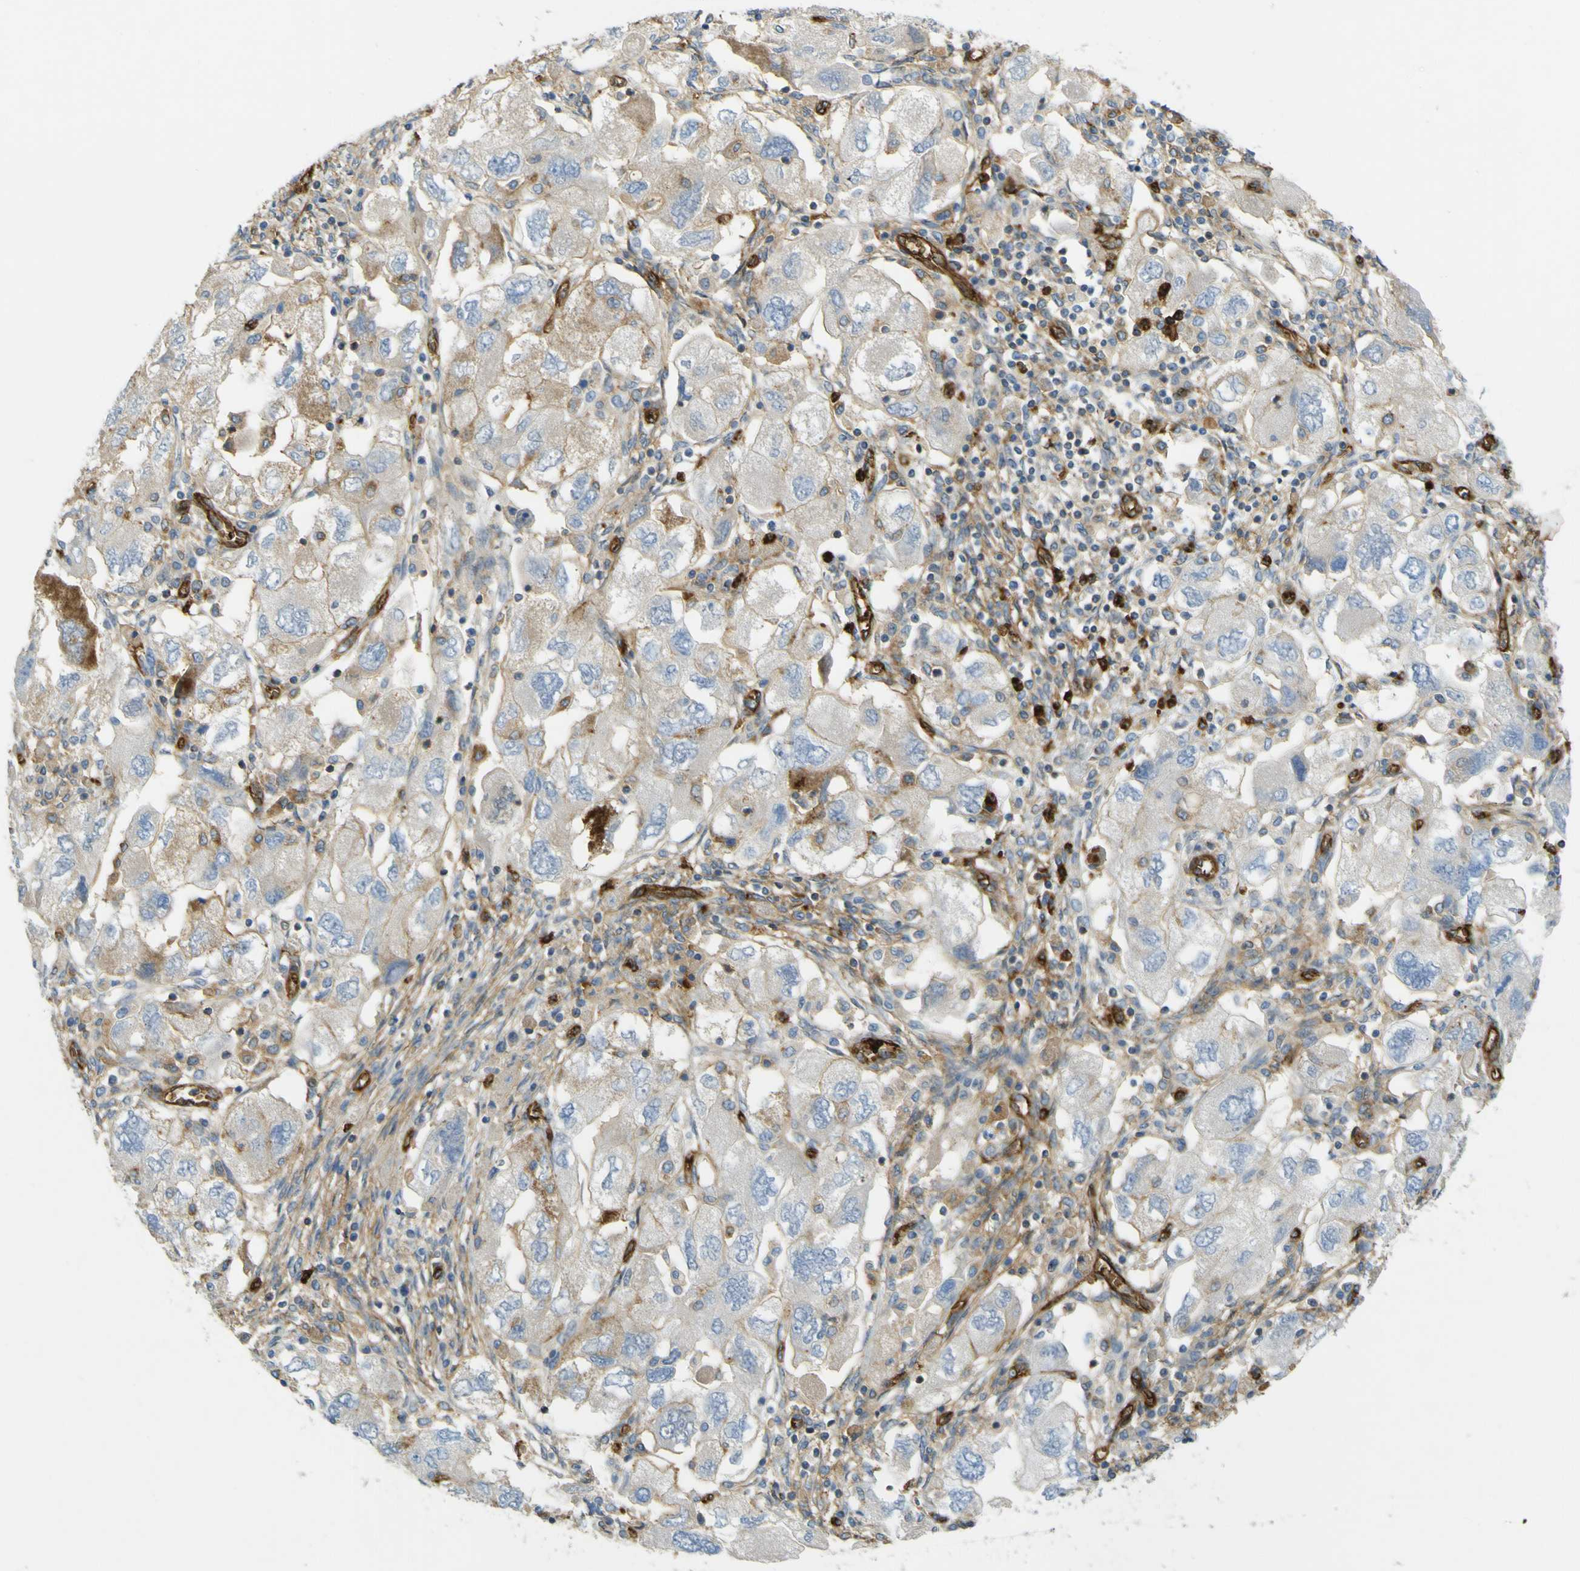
{"staining": {"intensity": "weak", "quantity": "25%-75%", "location": "cytoplasmic/membranous"}, "tissue": "ovarian cancer", "cell_type": "Tumor cells", "image_type": "cancer", "snomed": [{"axis": "morphology", "description": "Carcinoma, NOS"}, {"axis": "morphology", "description": "Cystadenocarcinoma, serous, NOS"}, {"axis": "topography", "description": "Ovary"}], "caption": "This photomicrograph demonstrates immunohistochemistry (IHC) staining of ovarian cancer (carcinoma), with low weak cytoplasmic/membranous expression in approximately 25%-75% of tumor cells.", "gene": "PLXDC1", "patient": {"sex": "female", "age": 69}}